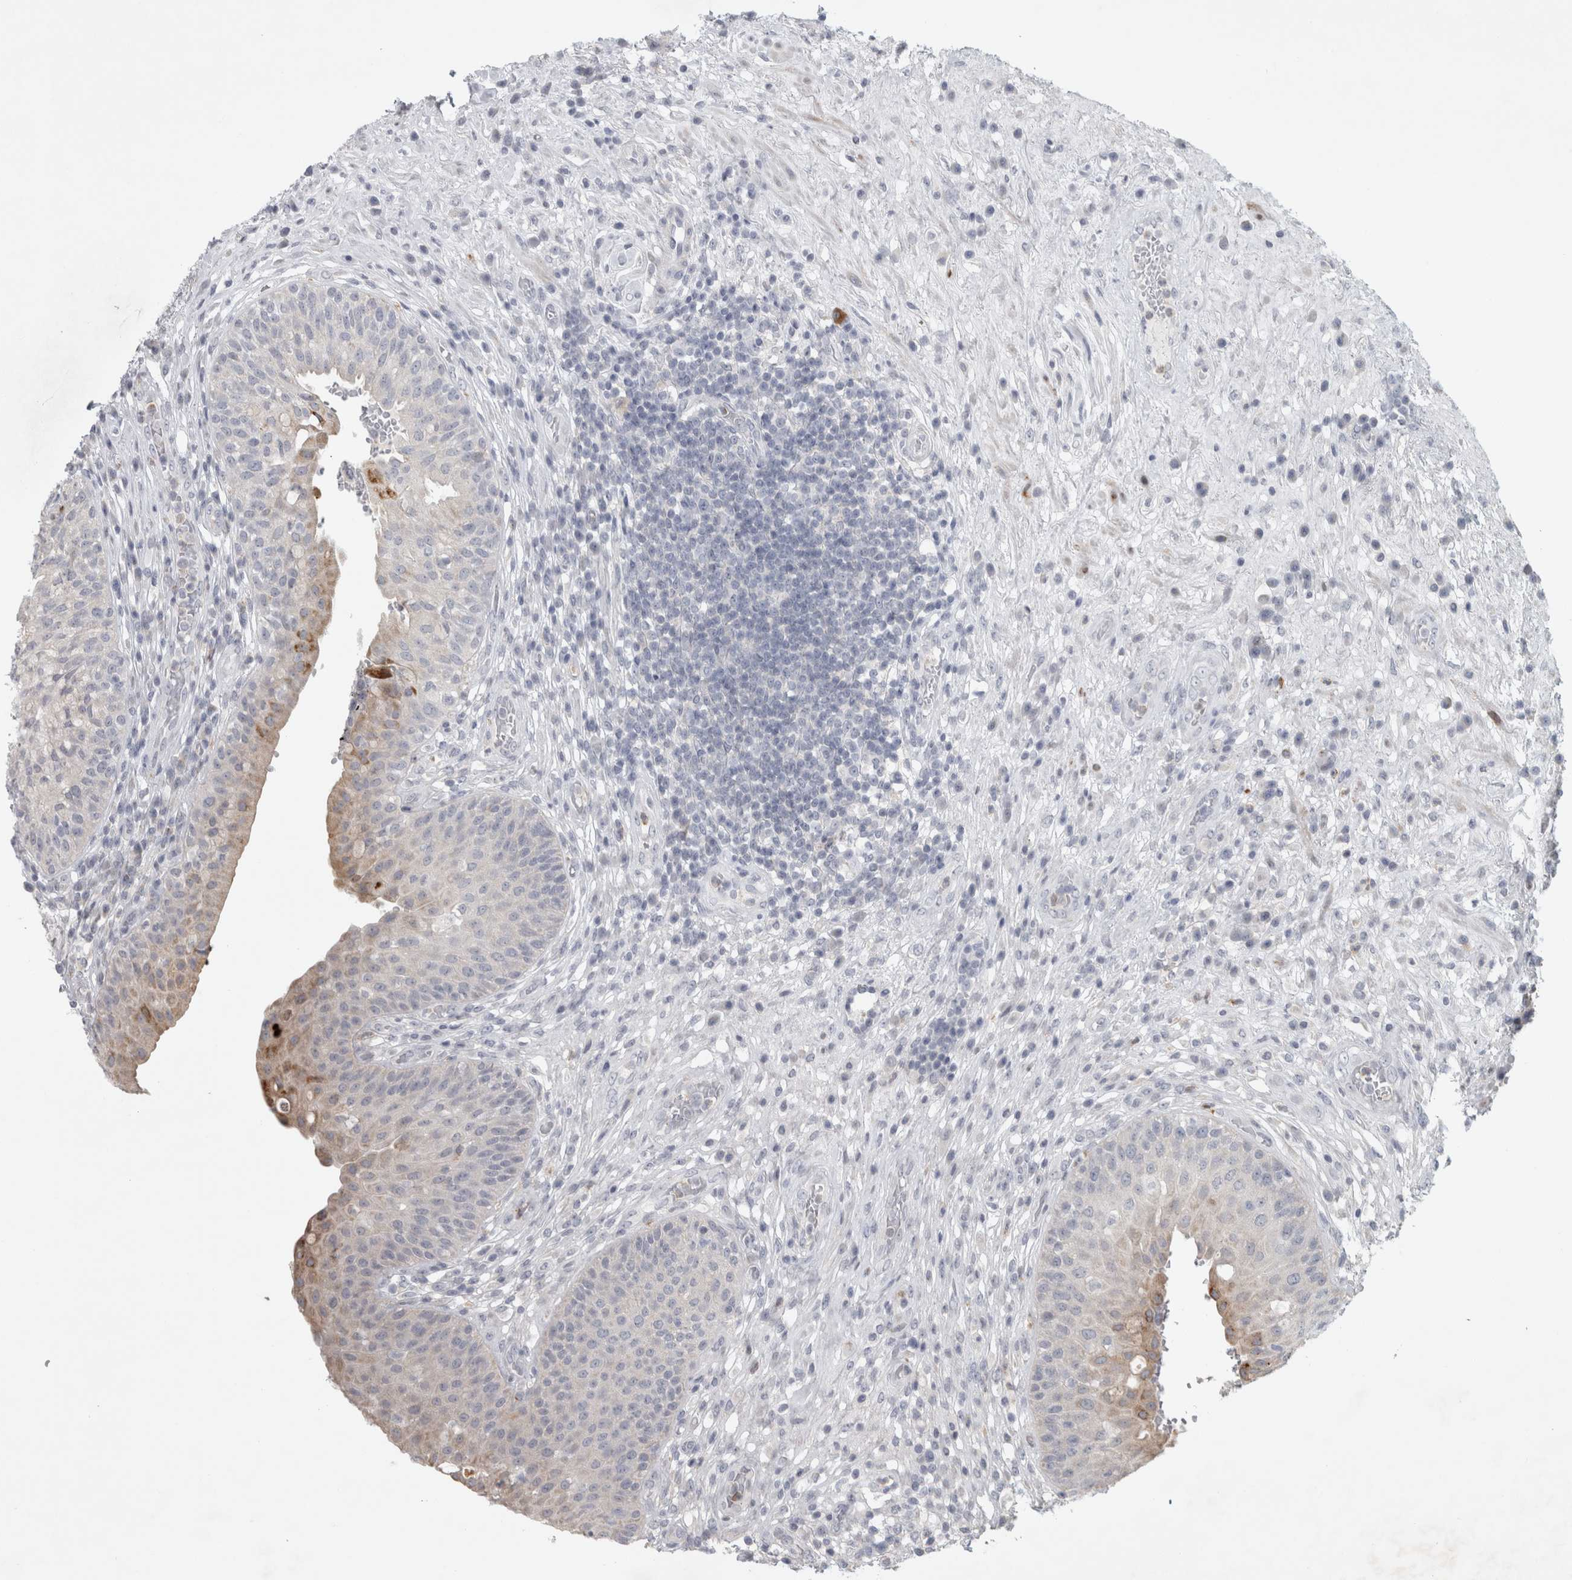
{"staining": {"intensity": "weak", "quantity": "<25%", "location": "cytoplasmic/membranous"}, "tissue": "urinary bladder", "cell_type": "Urothelial cells", "image_type": "normal", "snomed": [{"axis": "morphology", "description": "Normal tissue, NOS"}, {"axis": "topography", "description": "Urinary bladder"}], "caption": "High power microscopy photomicrograph of an immunohistochemistry (IHC) image of normal urinary bladder, revealing no significant staining in urothelial cells.", "gene": "PTPRN2", "patient": {"sex": "female", "age": 62}}